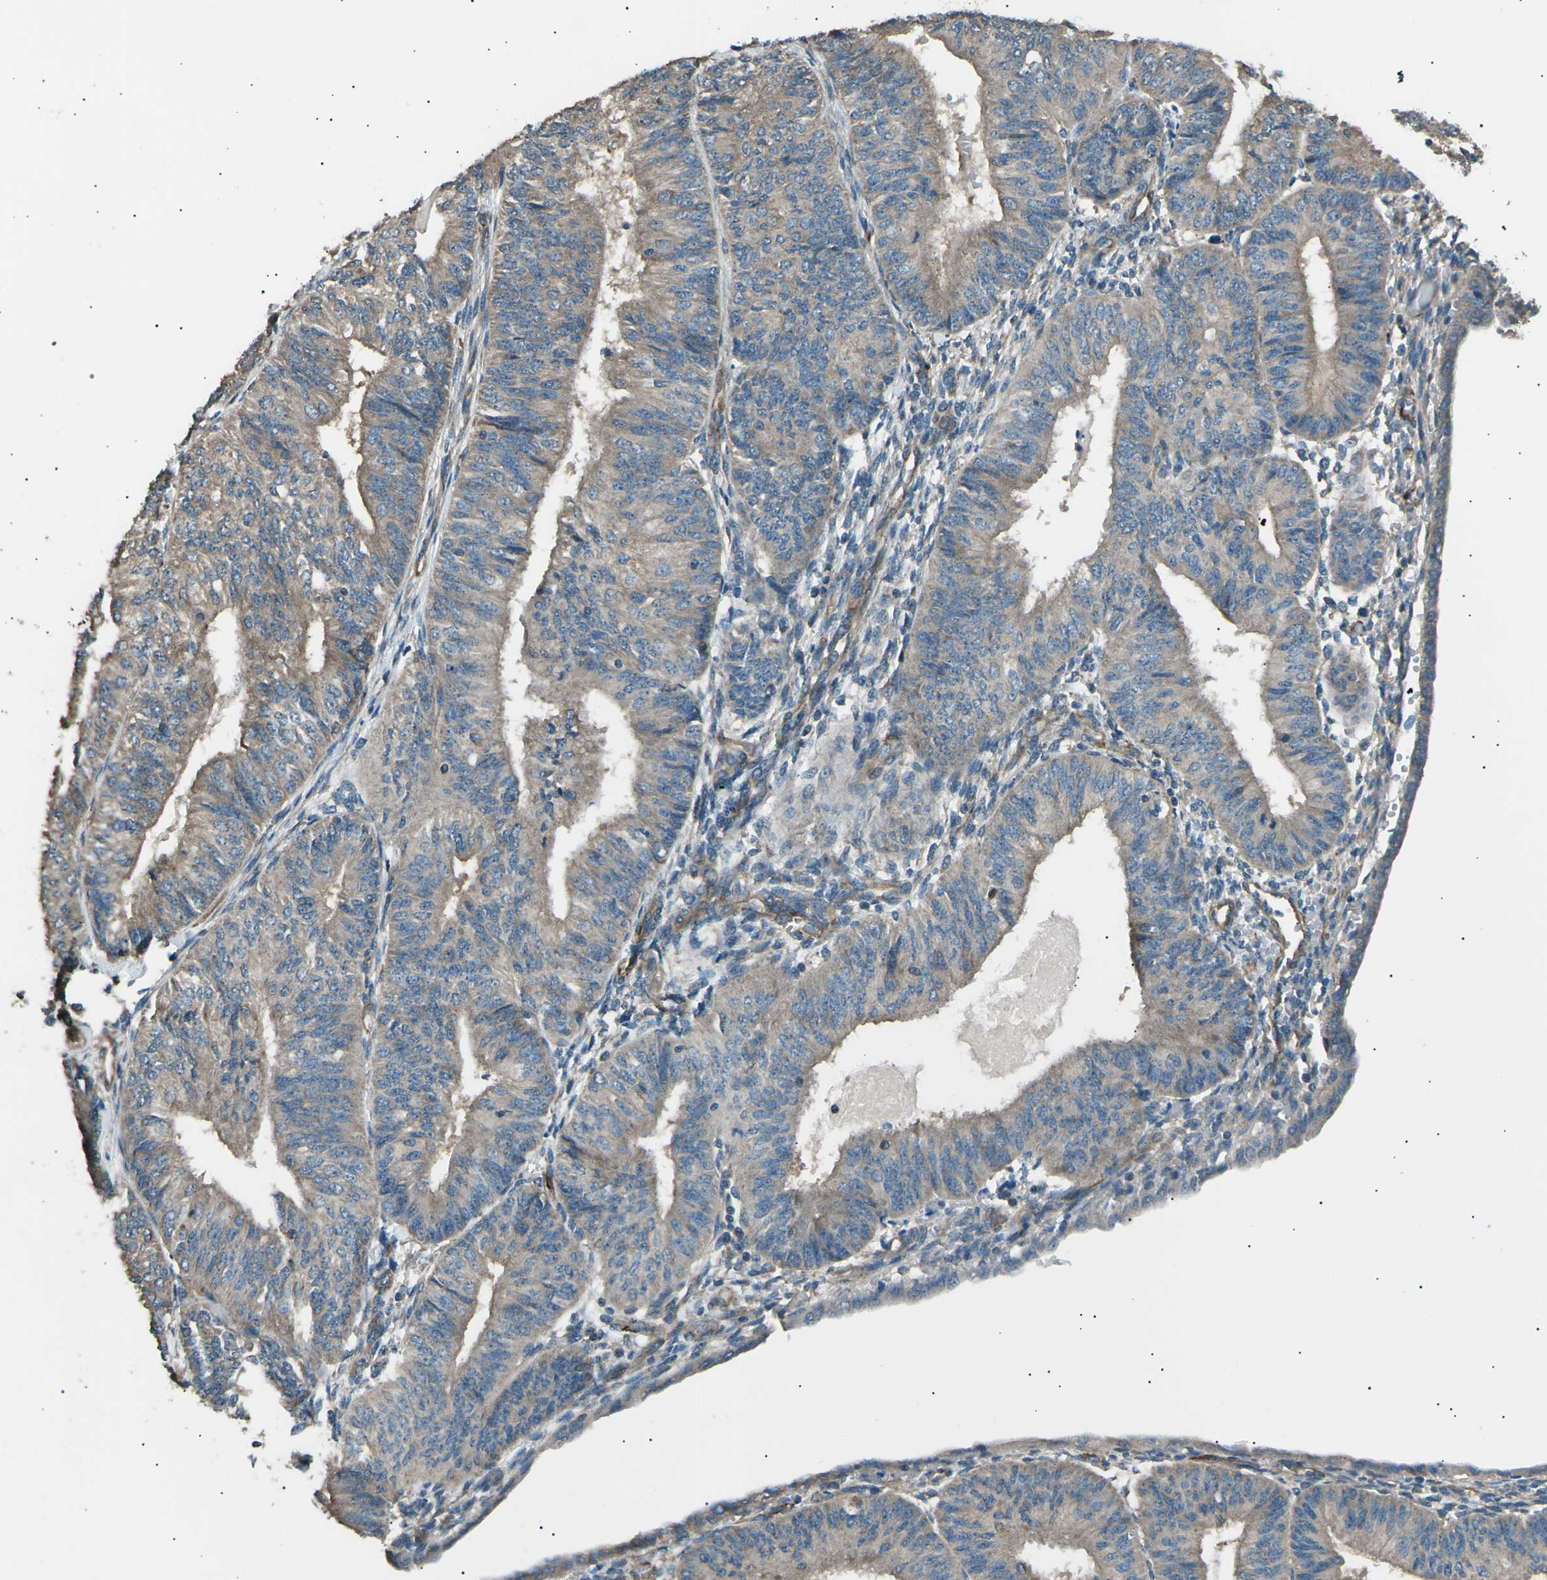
{"staining": {"intensity": "weak", "quantity": "25%-75%", "location": "cytoplasmic/membranous"}, "tissue": "endometrial cancer", "cell_type": "Tumor cells", "image_type": "cancer", "snomed": [{"axis": "morphology", "description": "Adenocarcinoma, NOS"}, {"axis": "topography", "description": "Endometrium"}], "caption": "Approximately 25%-75% of tumor cells in endometrial cancer reveal weak cytoplasmic/membranous protein expression as visualized by brown immunohistochemical staining.", "gene": "SLK", "patient": {"sex": "female", "age": 58}}